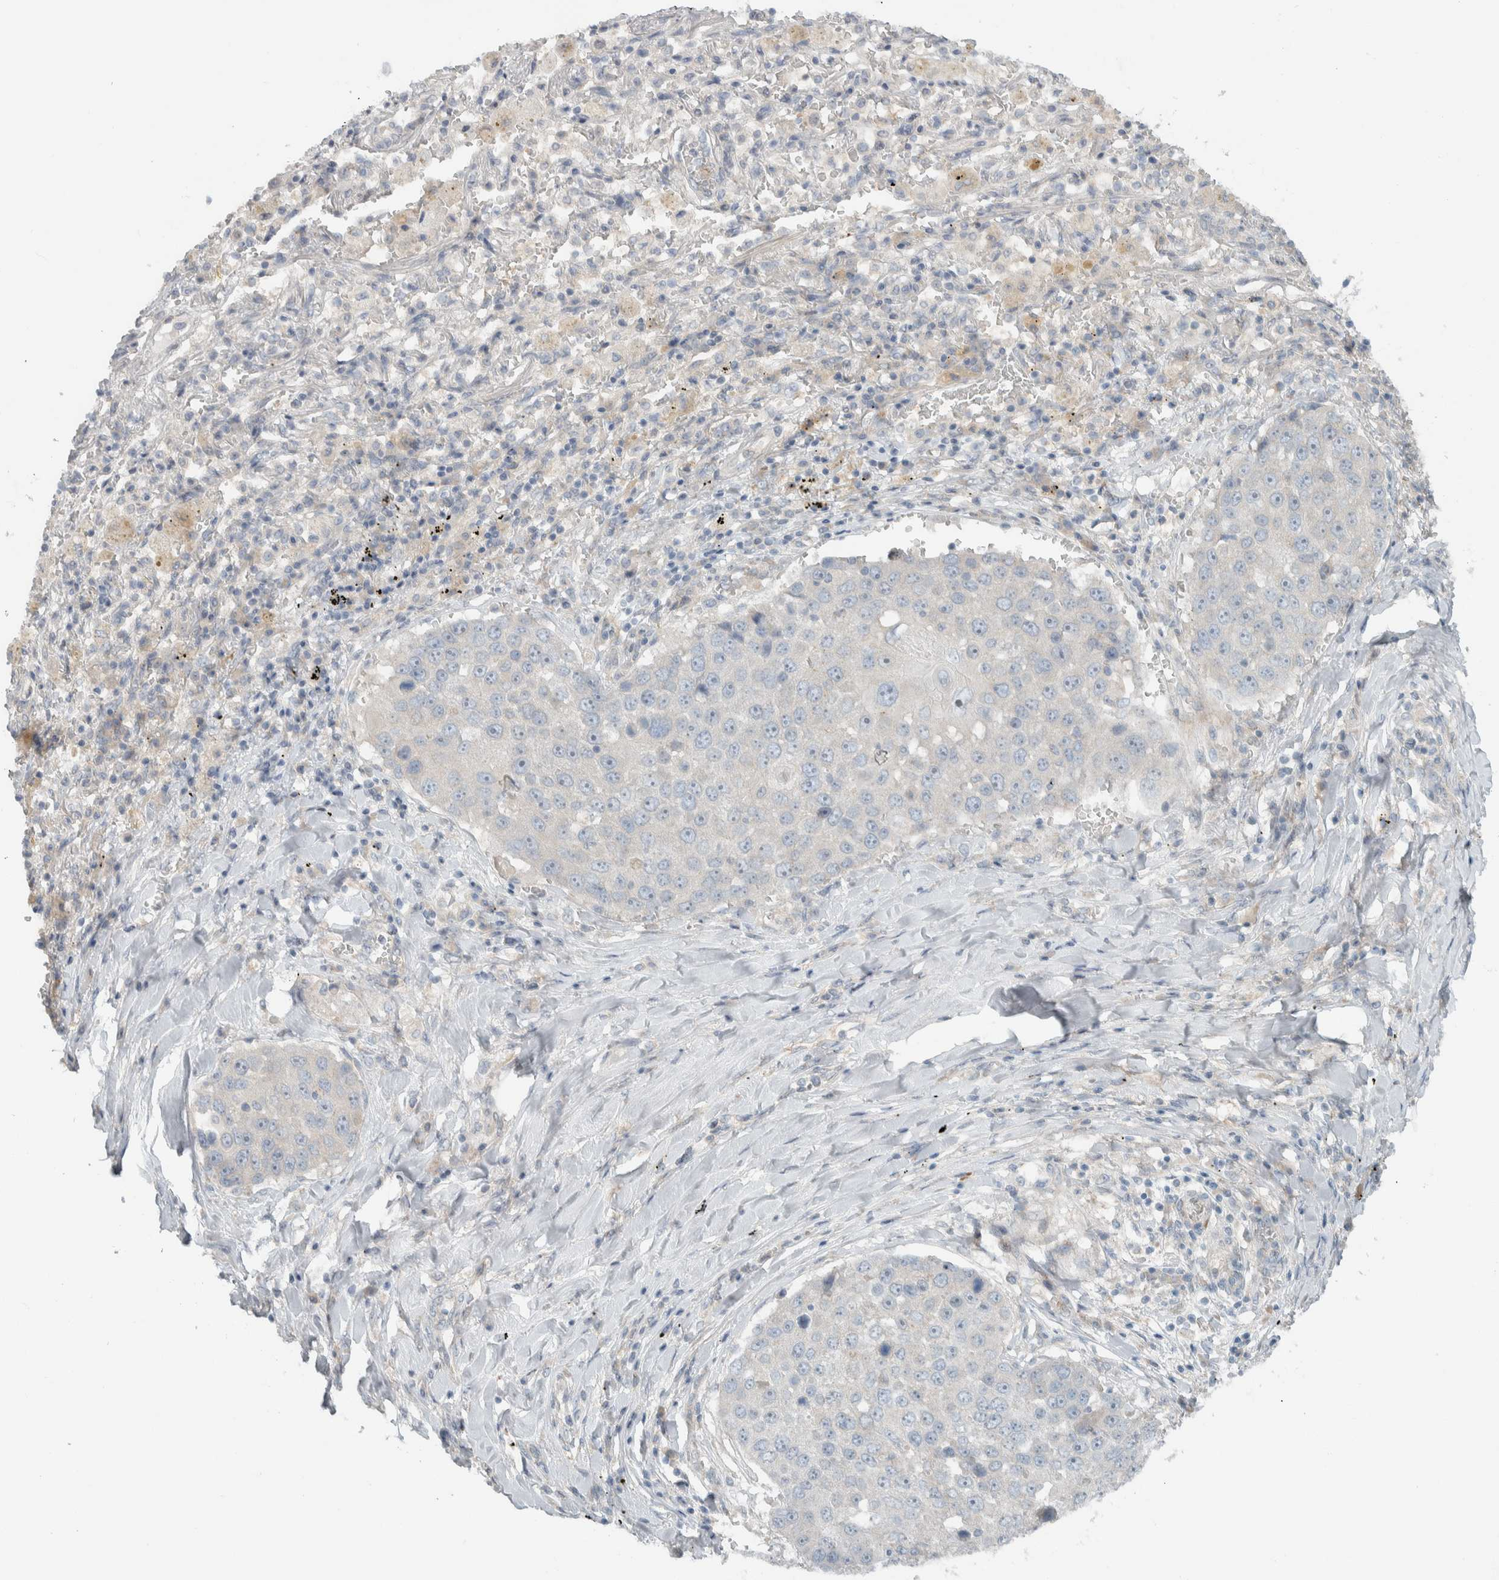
{"staining": {"intensity": "negative", "quantity": "none", "location": "none"}, "tissue": "lung cancer", "cell_type": "Tumor cells", "image_type": "cancer", "snomed": [{"axis": "morphology", "description": "Squamous cell carcinoma, NOS"}, {"axis": "topography", "description": "Lung"}], "caption": "This is a micrograph of immunohistochemistry (IHC) staining of lung cancer (squamous cell carcinoma), which shows no positivity in tumor cells. (DAB (3,3'-diaminobenzidine) immunohistochemistry visualized using brightfield microscopy, high magnification).", "gene": "HGS", "patient": {"sex": "male", "age": 61}}